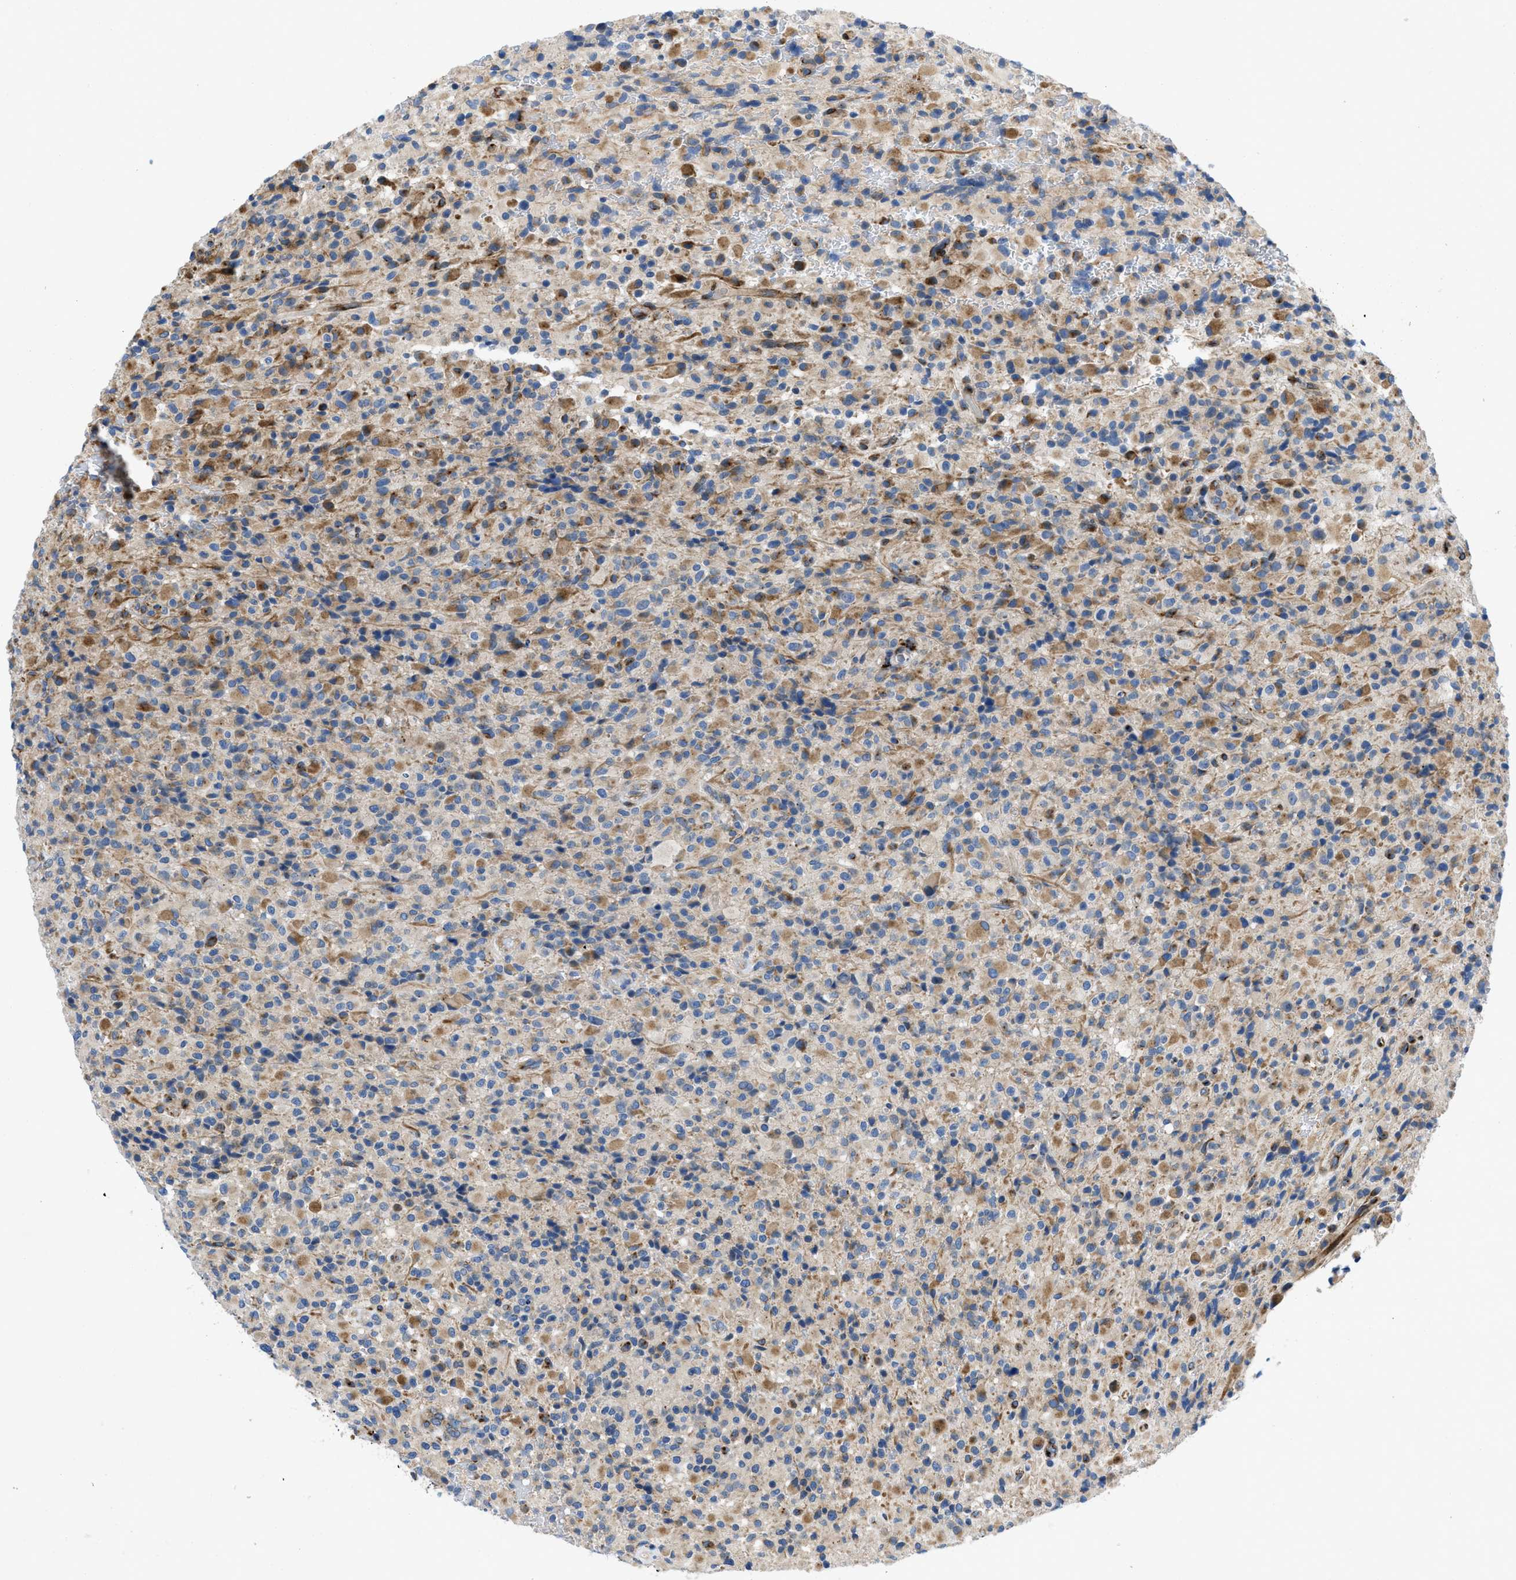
{"staining": {"intensity": "moderate", "quantity": "25%-75%", "location": "cytoplasmic/membranous"}, "tissue": "glioma", "cell_type": "Tumor cells", "image_type": "cancer", "snomed": [{"axis": "morphology", "description": "Glioma, malignant, High grade"}, {"axis": "topography", "description": "Brain"}], "caption": "Malignant glioma (high-grade) stained with a brown dye exhibits moderate cytoplasmic/membranous positive expression in approximately 25%-75% of tumor cells.", "gene": "TMEM248", "patient": {"sex": "male", "age": 71}}